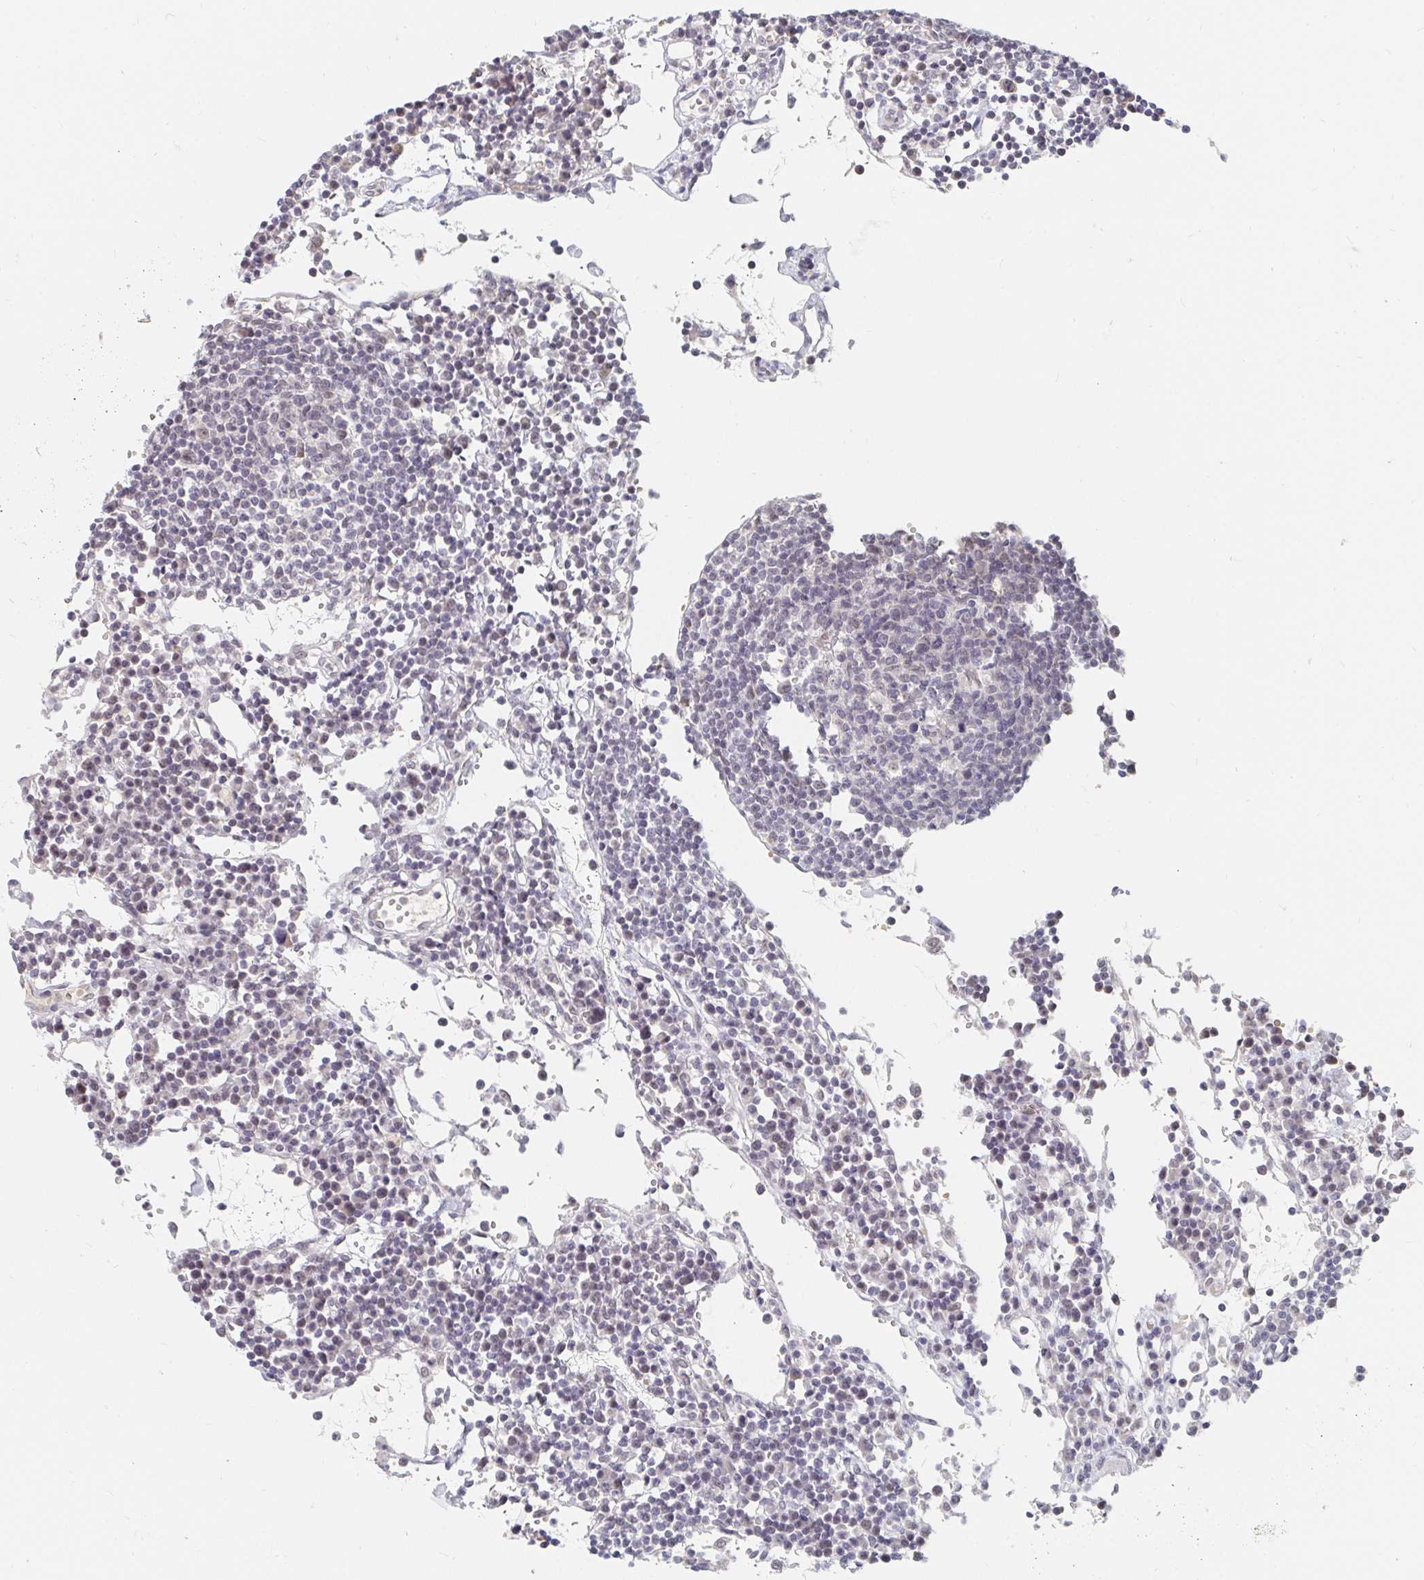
{"staining": {"intensity": "negative", "quantity": "none", "location": "none"}, "tissue": "lymph node", "cell_type": "Germinal center cells", "image_type": "normal", "snomed": [{"axis": "morphology", "description": "Normal tissue, NOS"}, {"axis": "topography", "description": "Lymph node"}], "caption": "Germinal center cells show no significant protein staining in normal lymph node. Brightfield microscopy of immunohistochemistry stained with DAB (brown) and hematoxylin (blue), captured at high magnification.", "gene": "CHD2", "patient": {"sex": "female", "age": 78}}